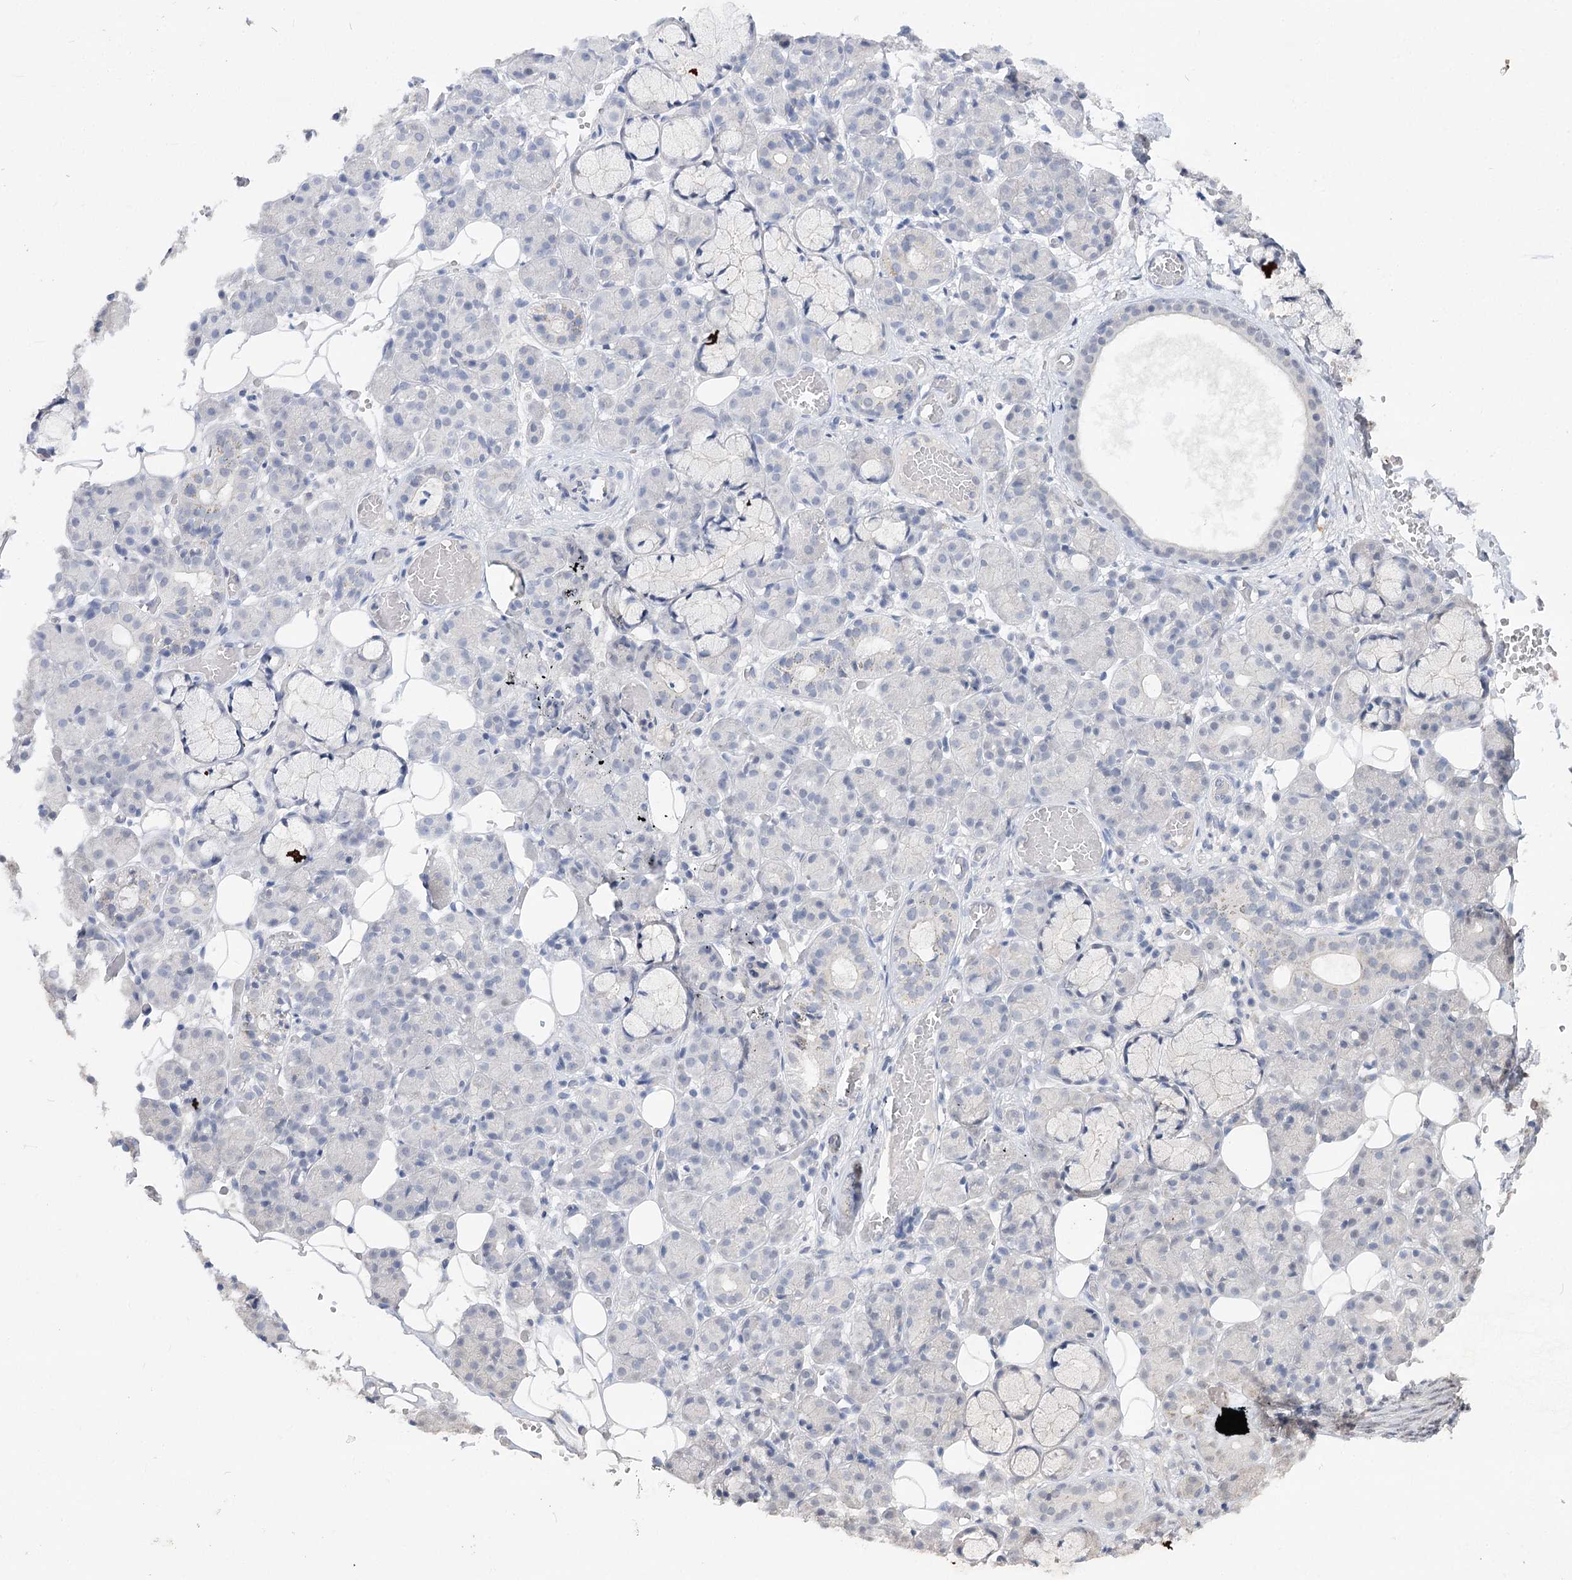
{"staining": {"intensity": "negative", "quantity": "none", "location": "none"}, "tissue": "salivary gland", "cell_type": "Glandular cells", "image_type": "normal", "snomed": [{"axis": "morphology", "description": "Normal tissue, NOS"}, {"axis": "topography", "description": "Salivary gland"}], "caption": "This is a histopathology image of IHC staining of normal salivary gland, which shows no staining in glandular cells.", "gene": "ATP10B", "patient": {"sex": "male", "age": 63}}